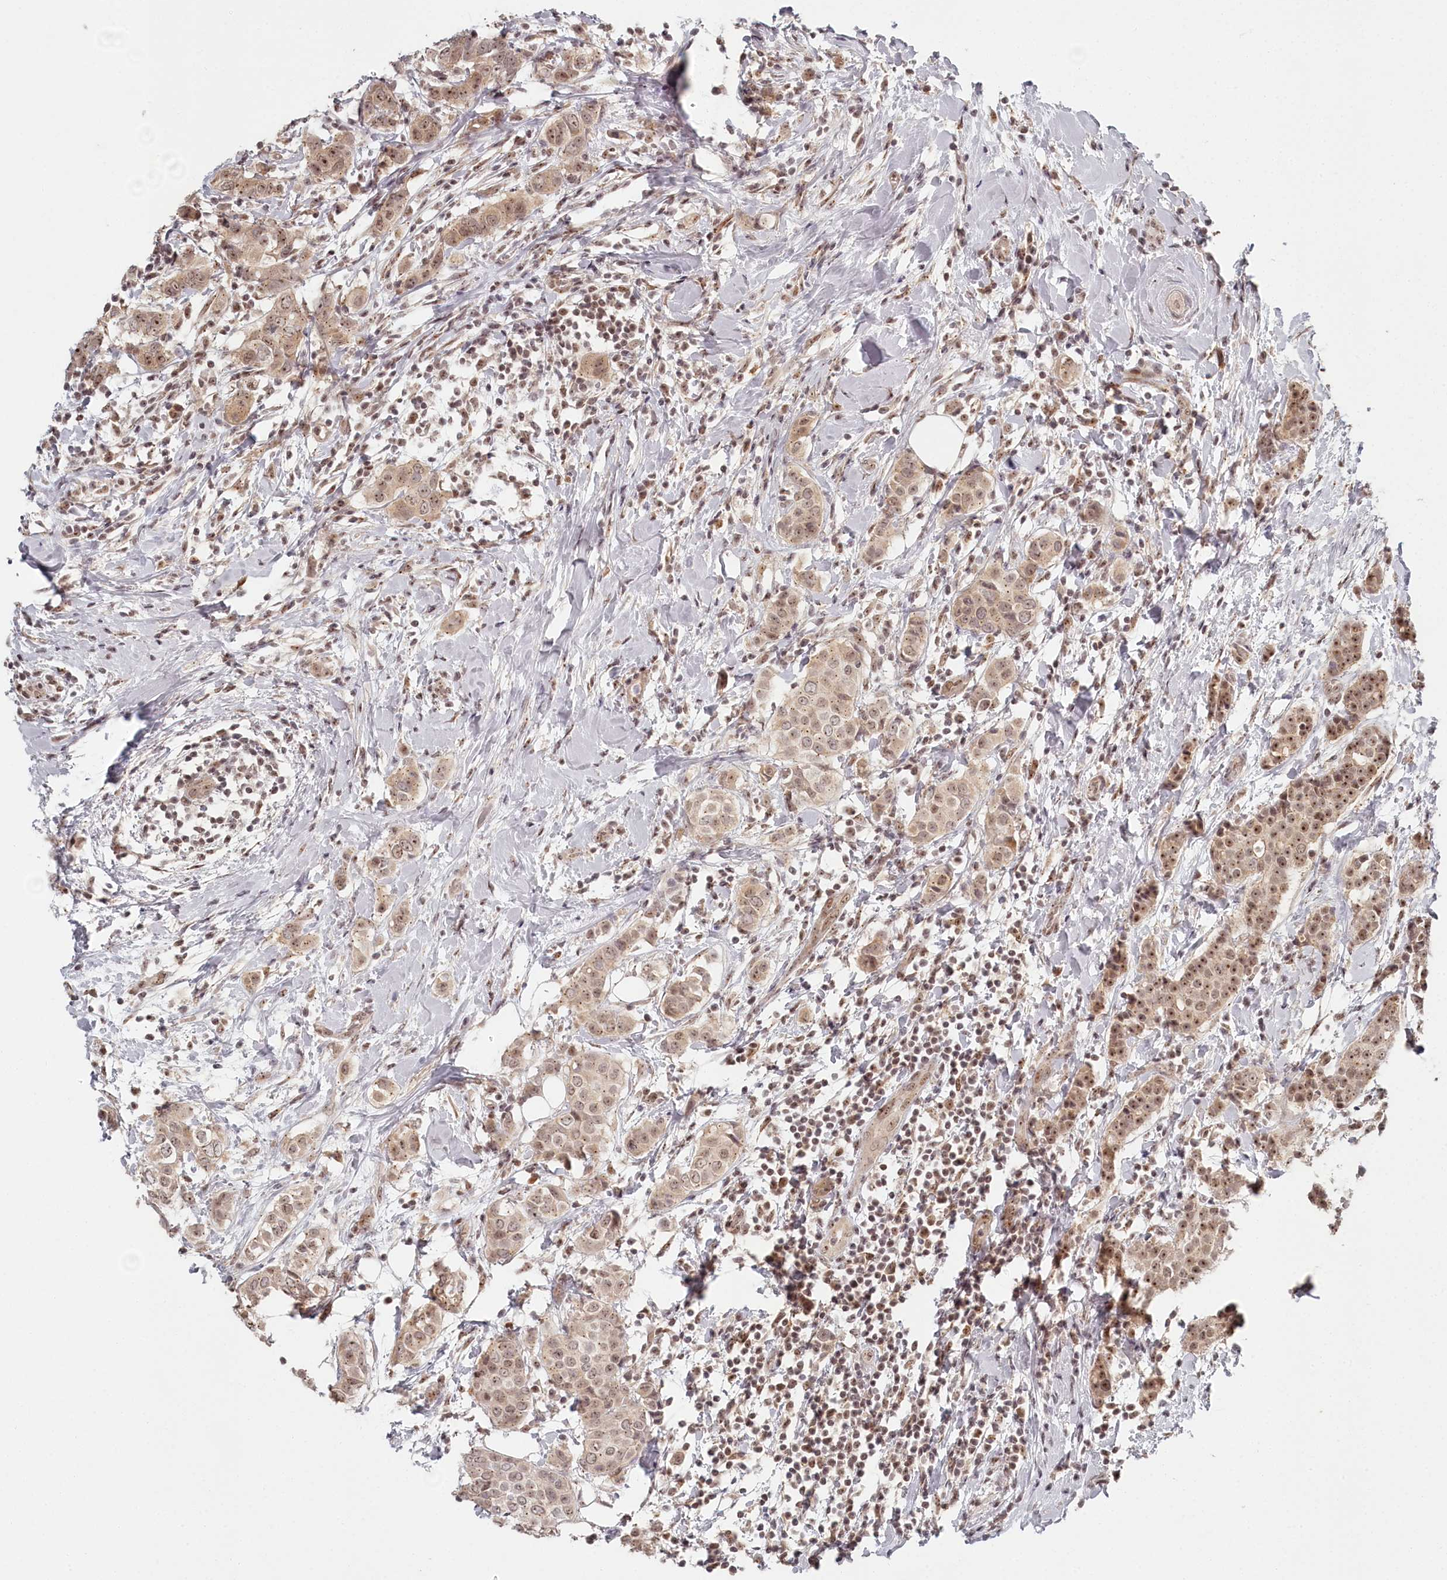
{"staining": {"intensity": "moderate", "quantity": ">75%", "location": "nuclear"}, "tissue": "breast cancer", "cell_type": "Tumor cells", "image_type": "cancer", "snomed": [{"axis": "morphology", "description": "Lobular carcinoma"}, {"axis": "topography", "description": "Breast"}], "caption": "Protein staining by immunohistochemistry demonstrates moderate nuclear positivity in about >75% of tumor cells in breast cancer. (brown staining indicates protein expression, while blue staining denotes nuclei).", "gene": "EXOSC1", "patient": {"sex": "female", "age": 51}}